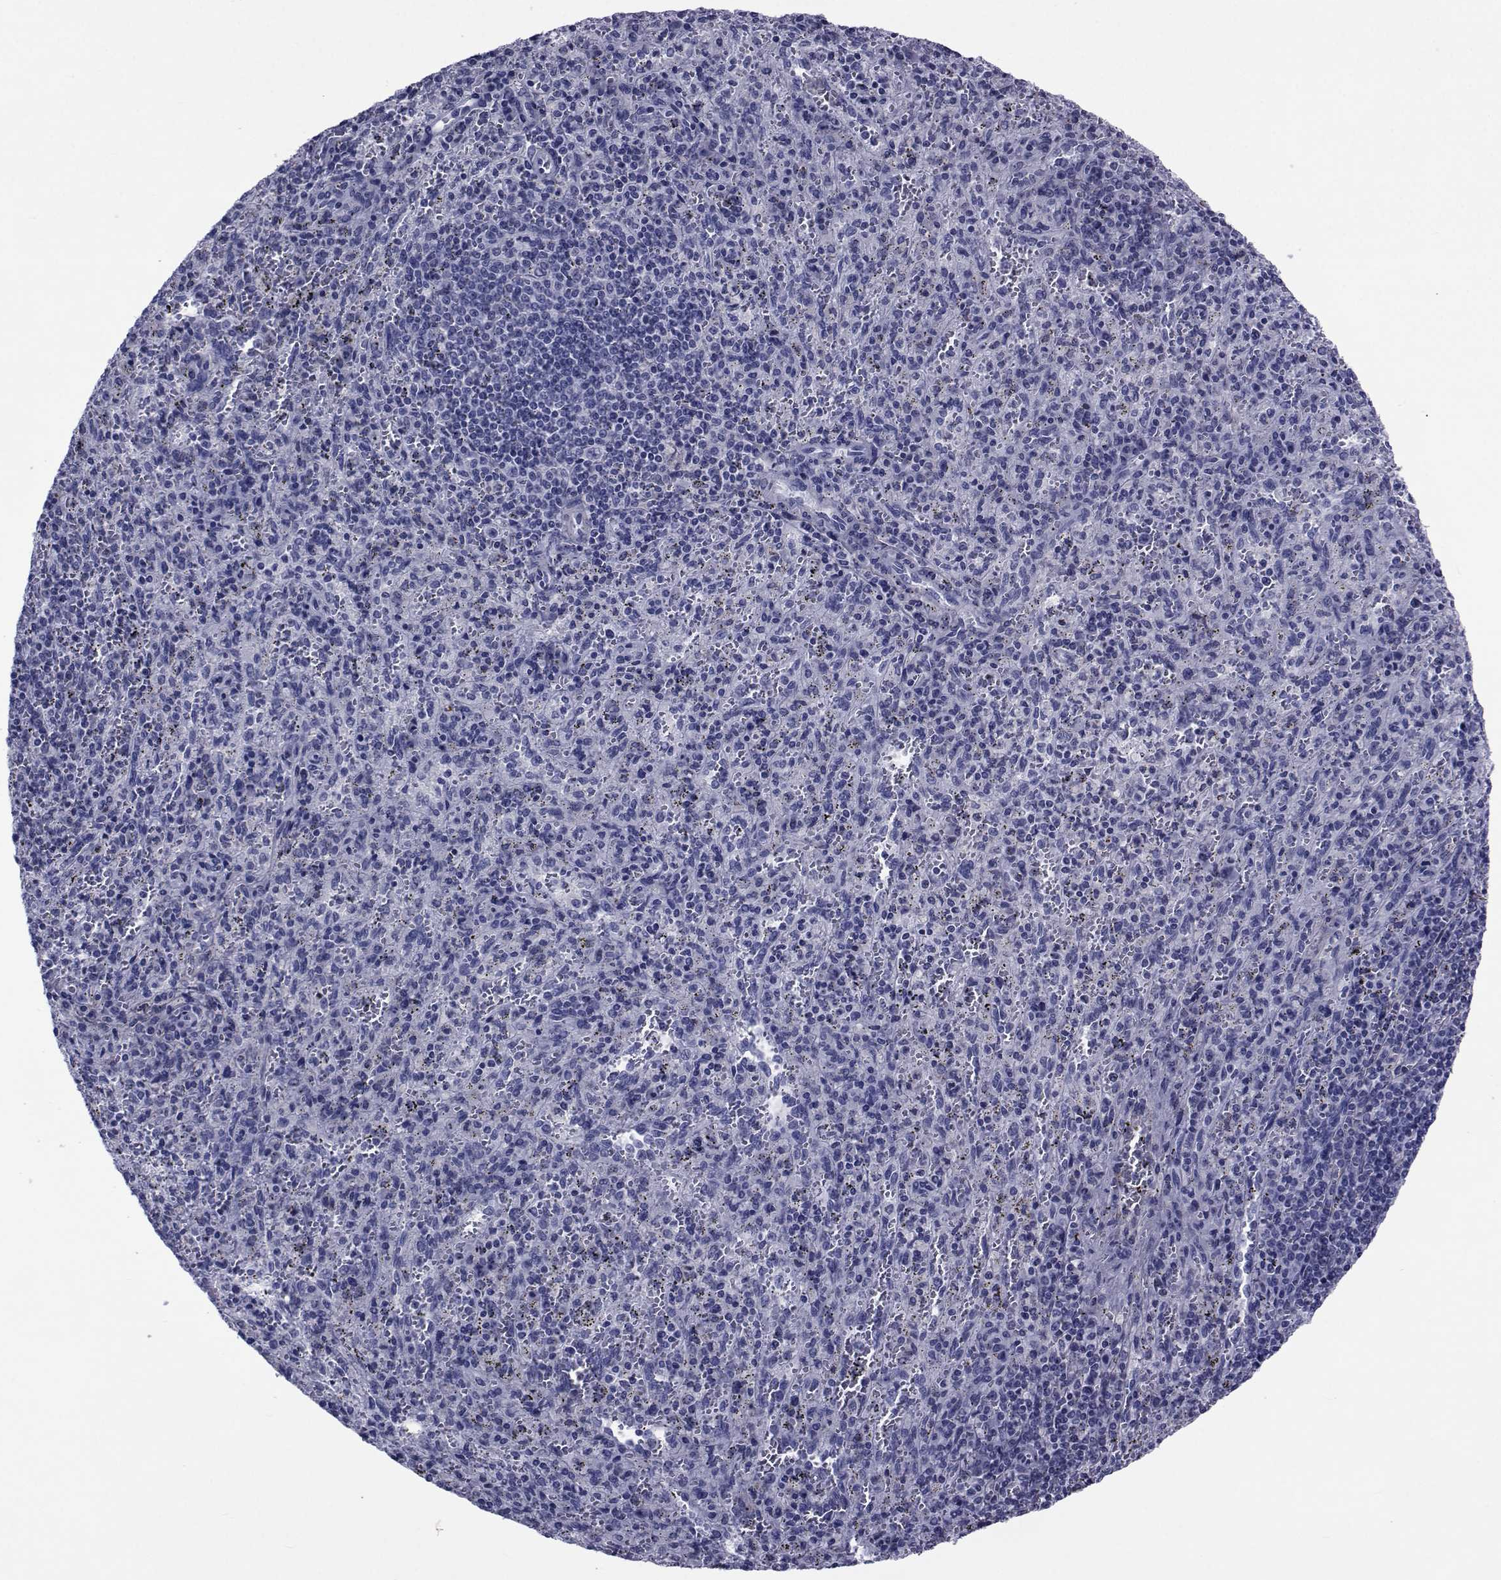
{"staining": {"intensity": "negative", "quantity": "none", "location": "none"}, "tissue": "spleen", "cell_type": "Cells in red pulp", "image_type": "normal", "snomed": [{"axis": "morphology", "description": "Normal tissue, NOS"}, {"axis": "topography", "description": "Spleen"}], "caption": "Immunohistochemical staining of unremarkable spleen reveals no significant positivity in cells in red pulp.", "gene": "GKAP1", "patient": {"sex": "male", "age": 57}}